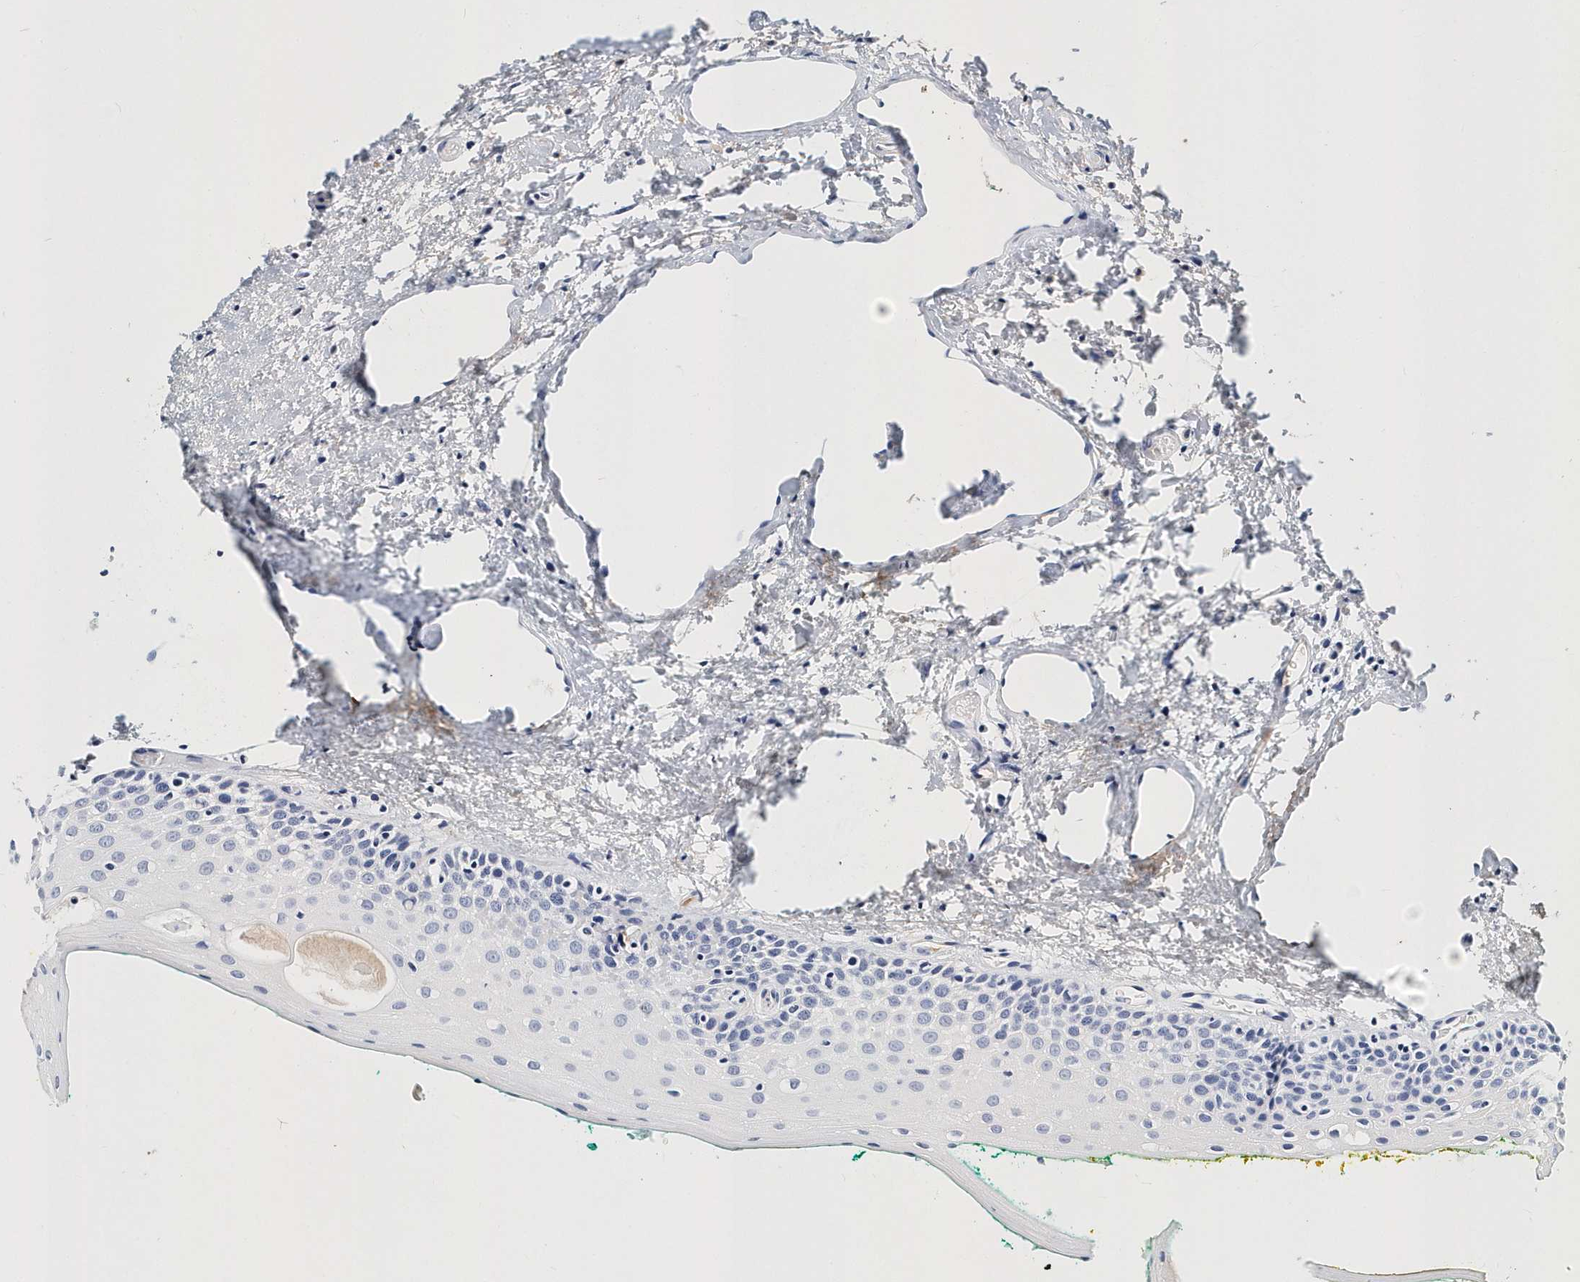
{"staining": {"intensity": "negative", "quantity": "none", "location": "none"}, "tissue": "oral mucosa", "cell_type": "Squamous epithelial cells", "image_type": "normal", "snomed": [{"axis": "morphology", "description": "Normal tissue, NOS"}, {"axis": "topography", "description": "Oral tissue"}], "caption": "Image shows no significant protein positivity in squamous epithelial cells of normal oral mucosa.", "gene": "ITGA2B", "patient": {"sex": "female", "age": 70}}